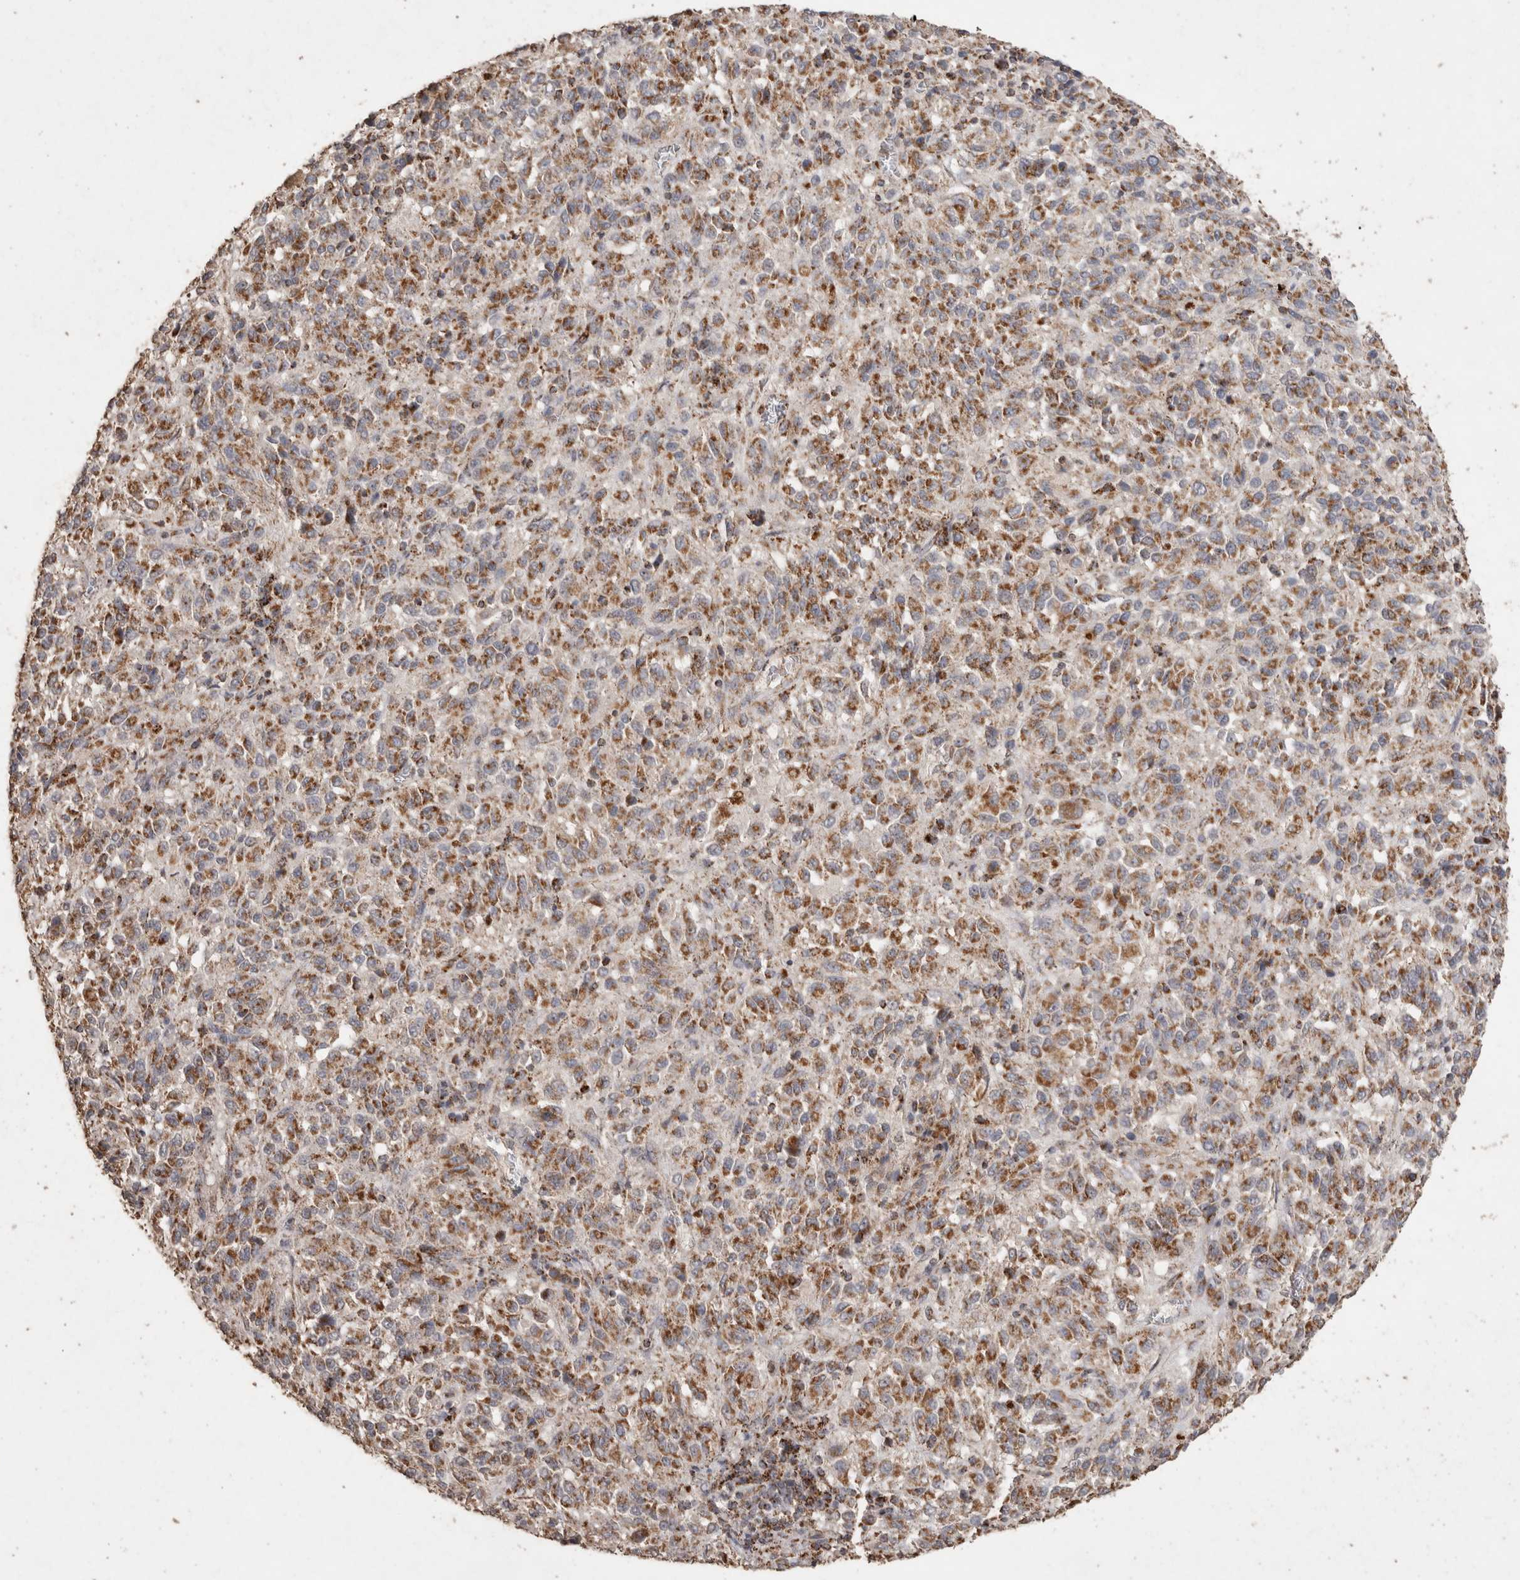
{"staining": {"intensity": "moderate", "quantity": ">75%", "location": "cytoplasmic/membranous"}, "tissue": "melanoma", "cell_type": "Tumor cells", "image_type": "cancer", "snomed": [{"axis": "morphology", "description": "Malignant melanoma, Metastatic site"}, {"axis": "topography", "description": "Lung"}], "caption": "This histopathology image displays immunohistochemistry staining of human melanoma, with medium moderate cytoplasmic/membranous expression in approximately >75% of tumor cells.", "gene": "ACADM", "patient": {"sex": "male", "age": 64}}